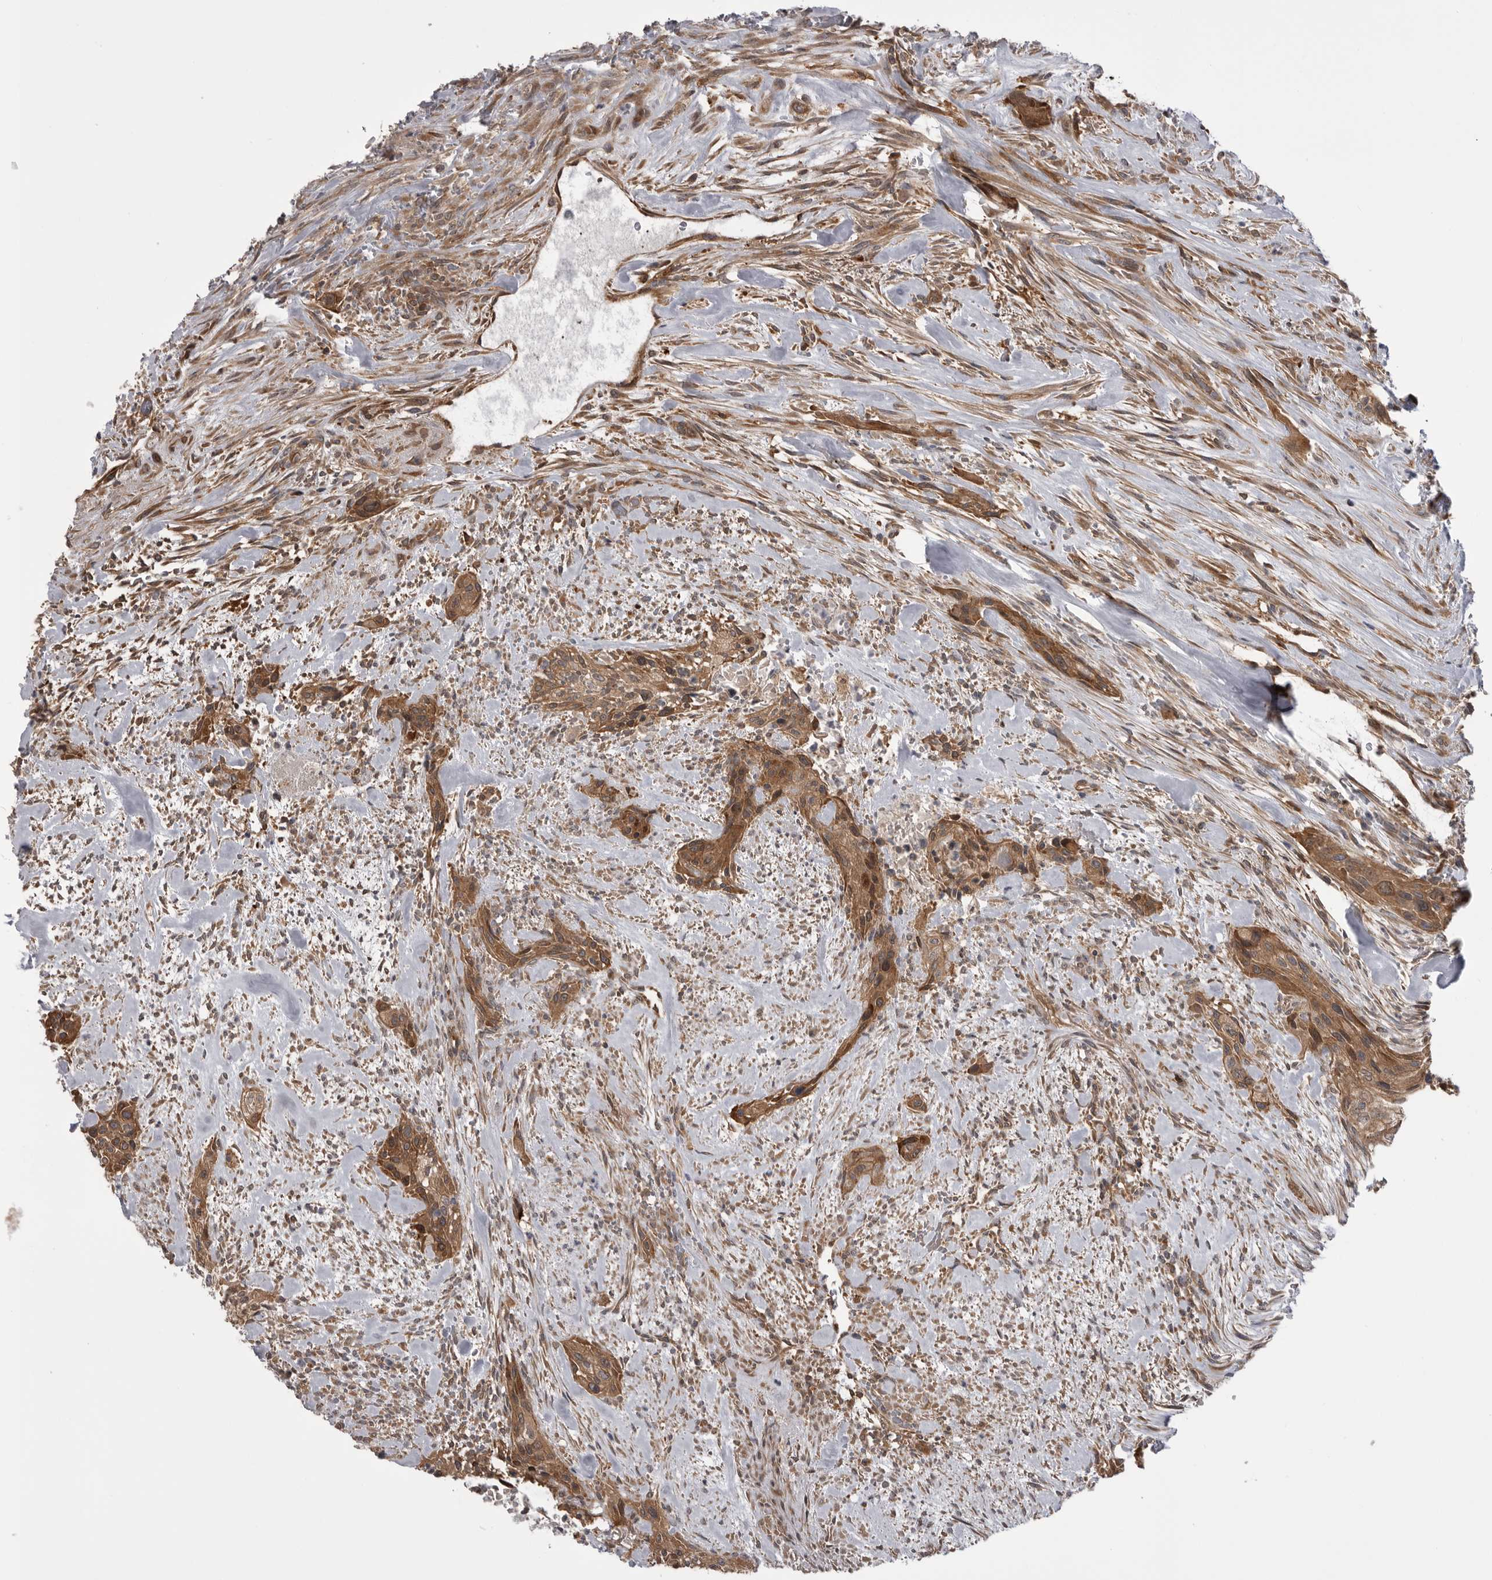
{"staining": {"intensity": "moderate", "quantity": ">75%", "location": "cytoplasmic/membranous"}, "tissue": "urothelial cancer", "cell_type": "Tumor cells", "image_type": "cancer", "snomed": [{"axis": "morphology", "description": "Urothelial carcinoma, High grade"}, {"axis": "topography", "description": "Urinary bladder"}], "caption": "Immunohistochemical staining of urothelial cancer reveals moderate cytoplasmic/membranous protein staining in about >75% of tumor cells.", "gene": "RAB3GAP2", "patient": {"sex": "male", "age": 35}}